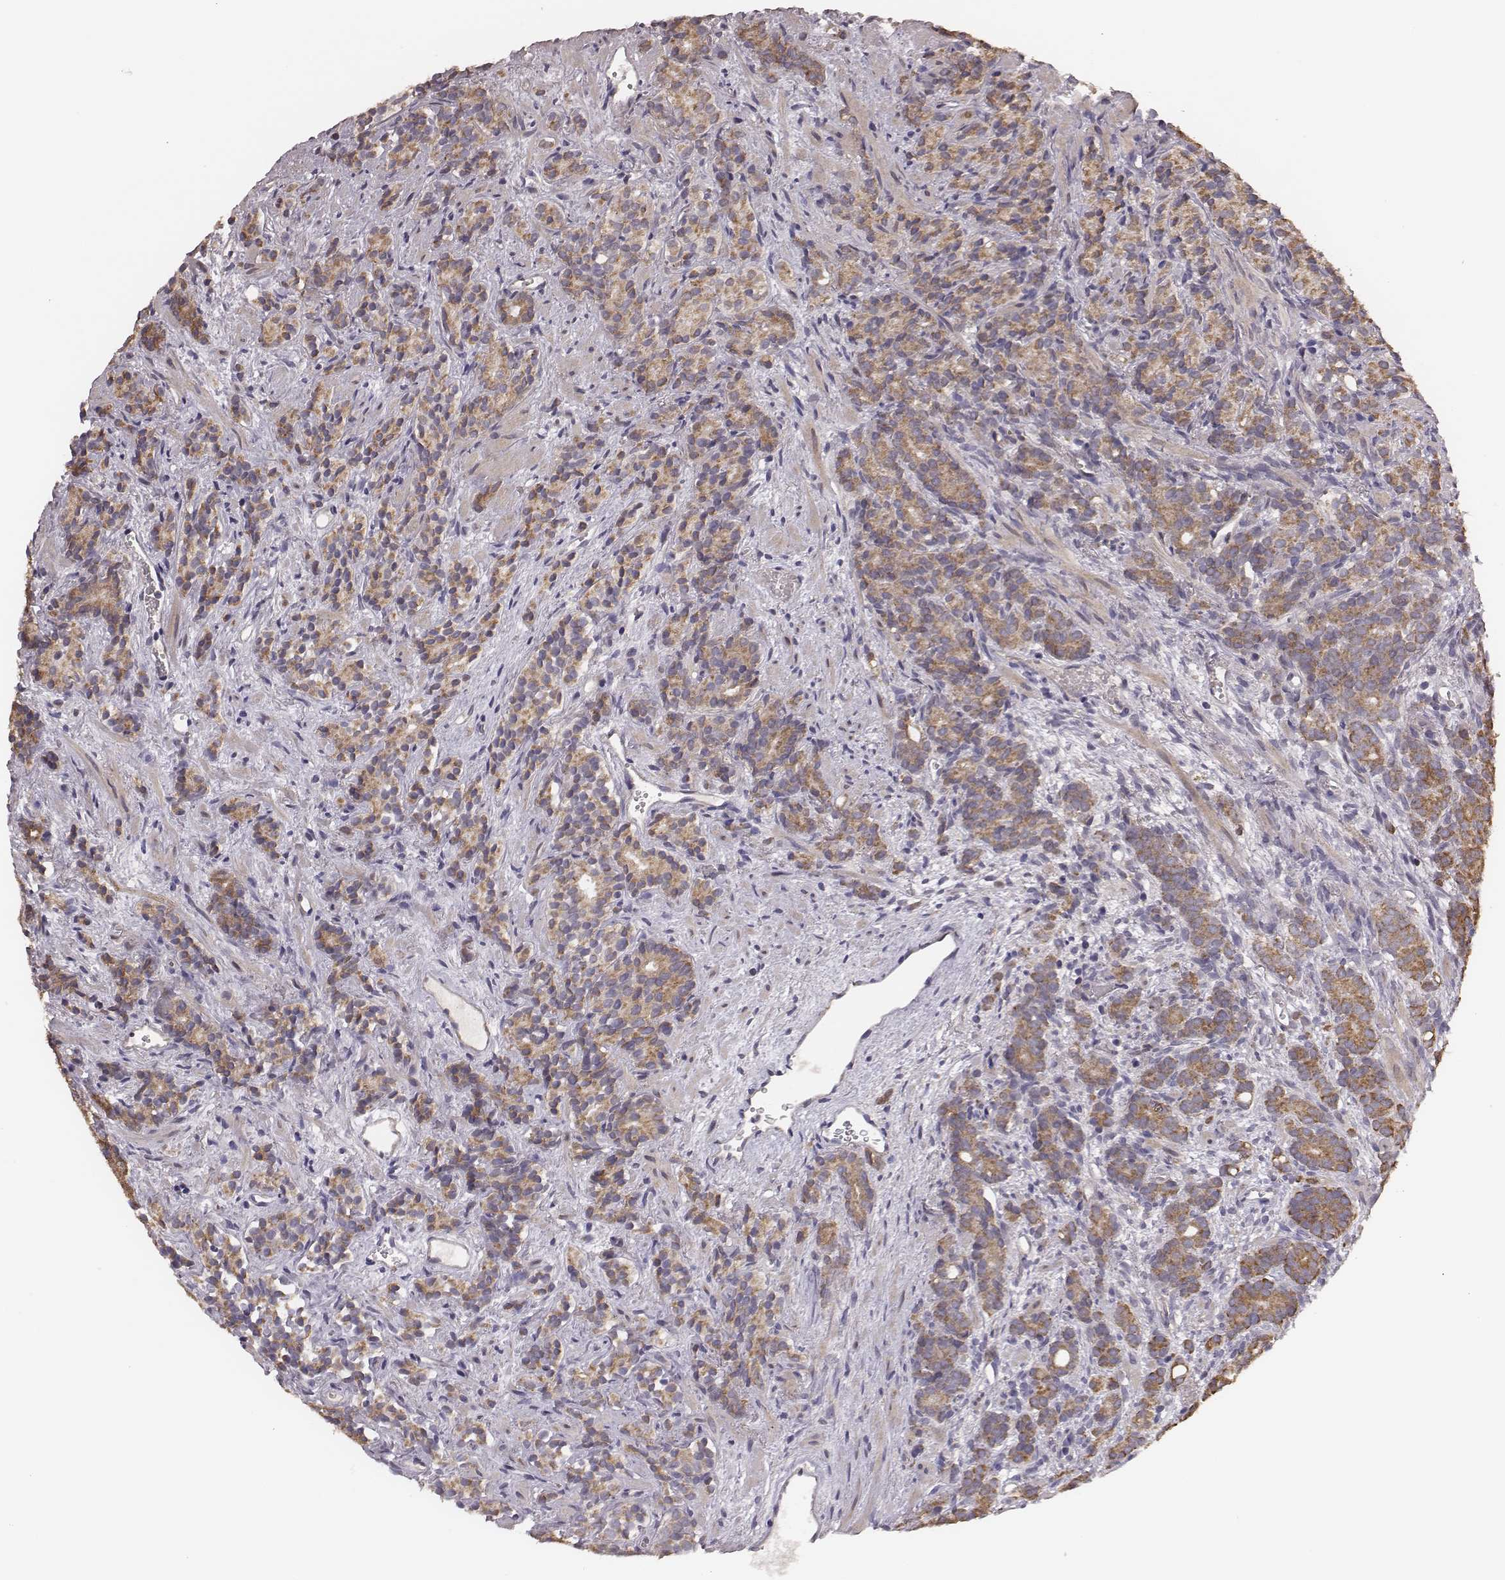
{"staining": {"intensity": "moderate", "quantity": ">75%", "location": "cytoplasmic/membranous"}, "tissue": "prostate cancer", "cell_type": "Tumor cells", "image_type": "cancer", "snomed": [{"axis": "morphology", "description": "Adenocarcinoma, High grade"}, {"axis": "topography", "description": "Prostate"}], "caption": "Moderate cytoplasmic/membranous expression for a protein is seen in about >75% of tumor cells of prostate adenocarcinoma (high-grade) using IHC.", "gene": "HAVCR1", "patient": {"sex": "male", "age": 84}}